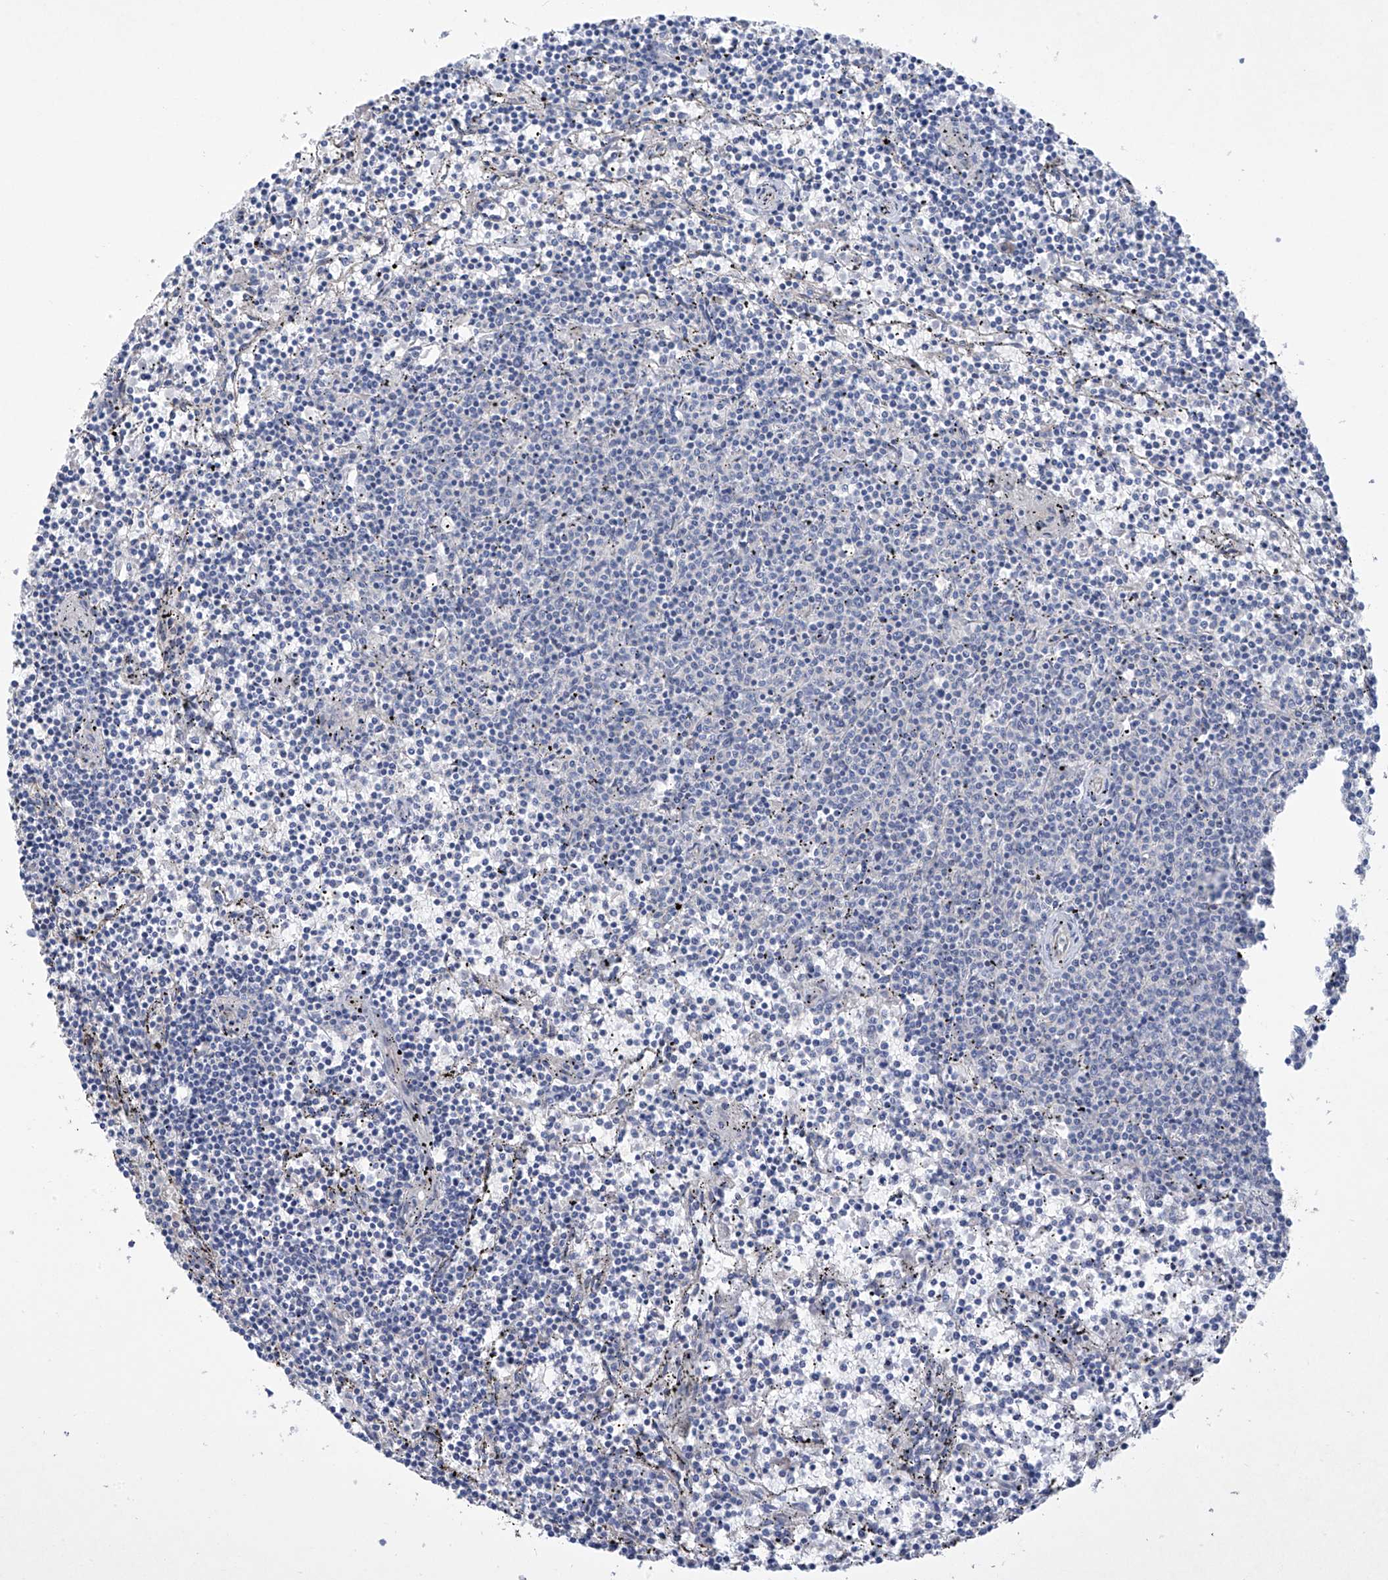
{"staining": {"intensity": "negative", "quantity": "none", "location": "none"}, "tissue": "lymphoma", "cell_type": "Tumor cells", "image_type": "cancer", "snomed": [{"axis": "morphology", "description": "Malignant lymphoma, non-Hodgkin's type, Low grade"}, {"axis": "topography", "description": "Spleen"}], "caption": "Immunohistochemistry image of lymphoma stained for a protein (brown), which reveals no positivity in tumor cells. Brightfield microscopy of IHC stained with DAB (3,3'-diaminobenzidine) (brown) and hematoxylin (blue), captured at high magnification.", "gene": "PRSS12", "patient": {"sex": "female", "age": 50}}